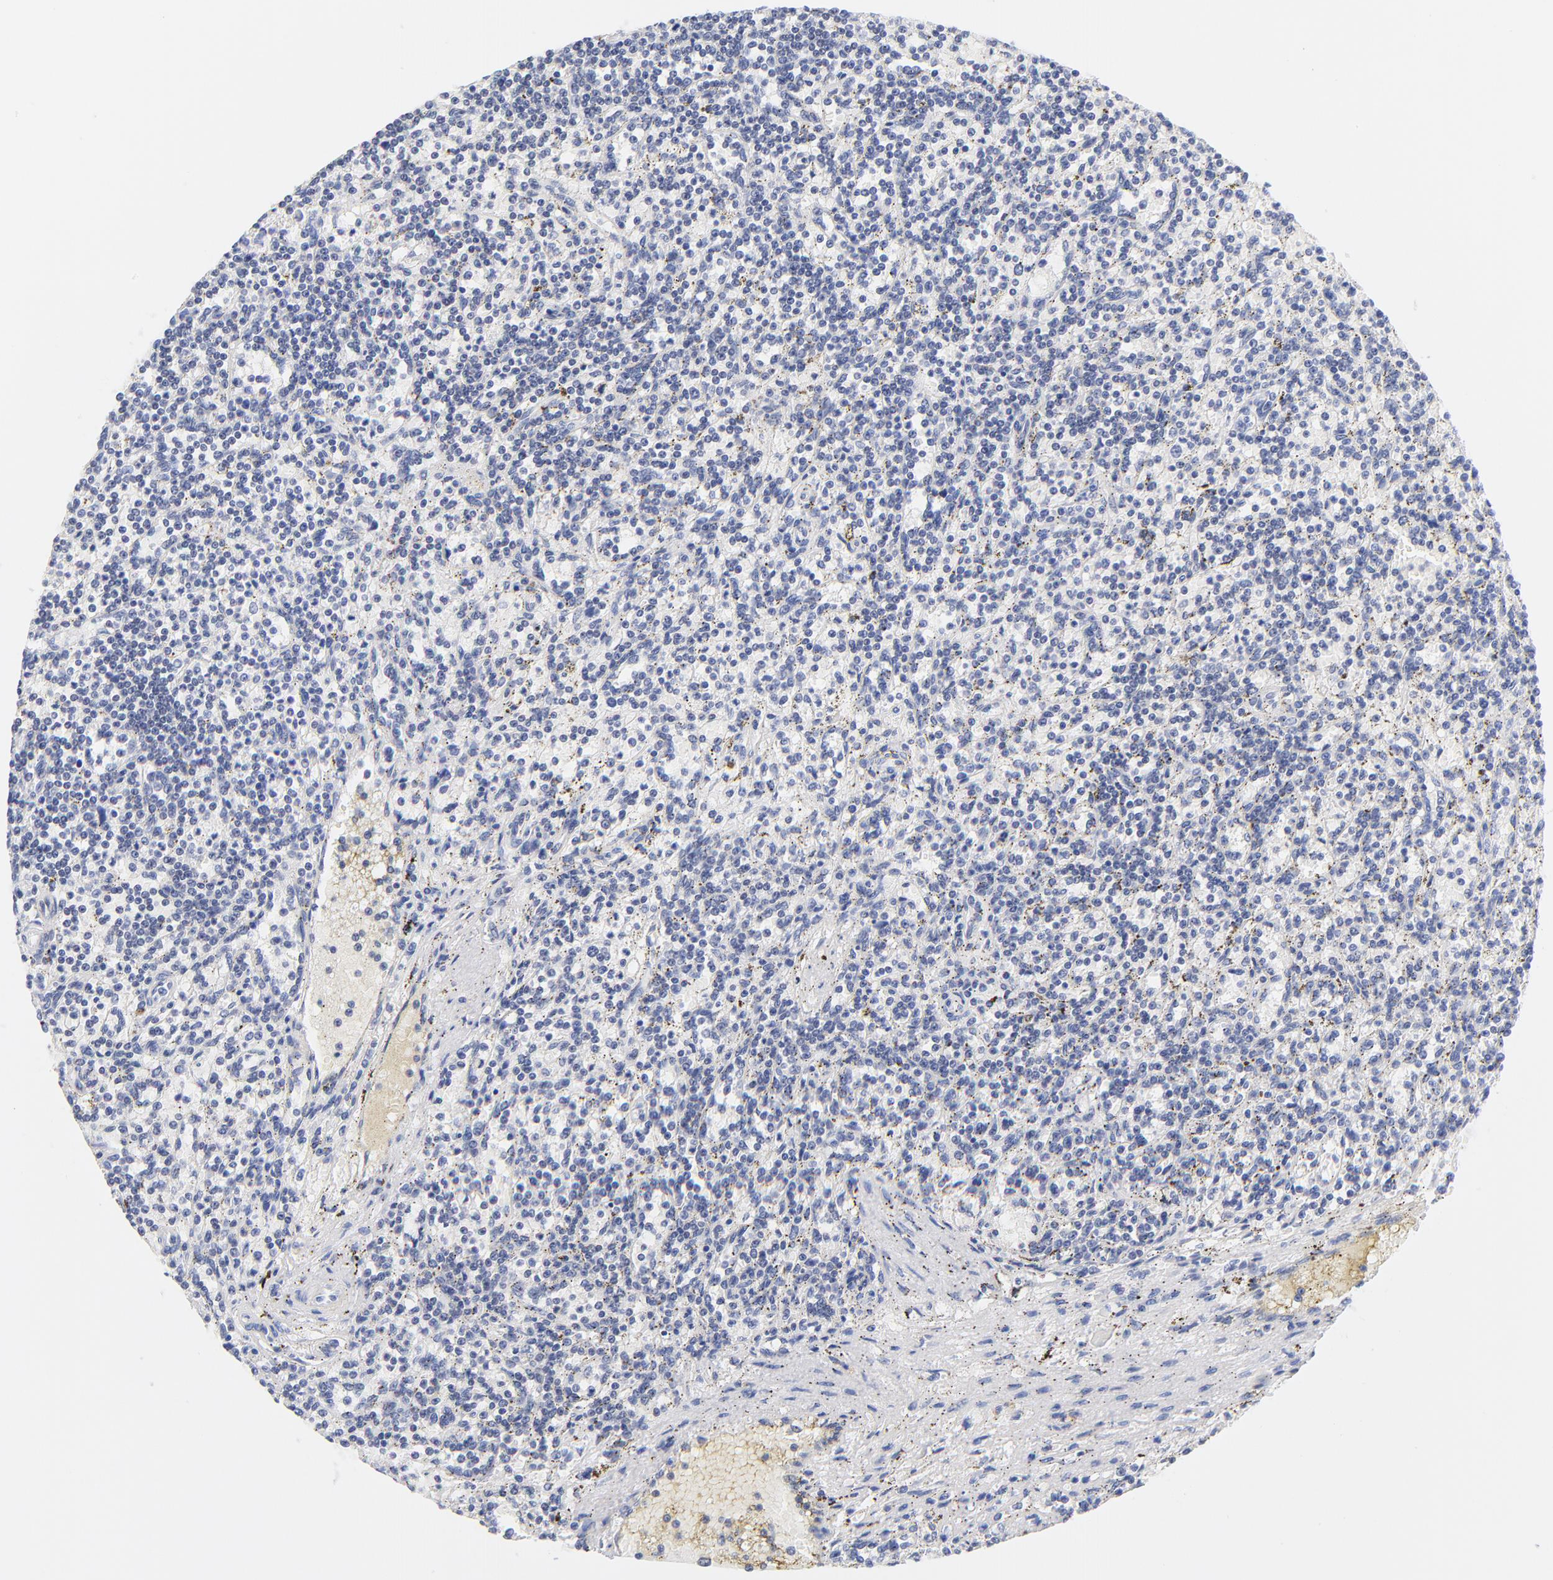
{"staining": {"intensity": "negative", "quantity": "none", "location": "none"}, "tissue": "lymphoma", "cell_type": "Tumor cells", "image_type": "cancer", "snomed": [{"axis": "morphology", "description": "Malignant lymphoma, non-Hodgkin's type, Low grade"}, {"axis": "topography", "description": "Spleen"}], "caption": "Immunohistochemistry photomicrograph of neoplastic tissue: malignant lymphoma, non-Hodgkin's type (low-grade) stained with DAB exhibits no significant protein staining in tumor cells. (DAB (3,3'-diaminobenzidine) immunohistochemistry (IHC) with hematoxylin counter stain).", "gene": "ZNF74", "patient": {"sex": "male", "age": 73}}